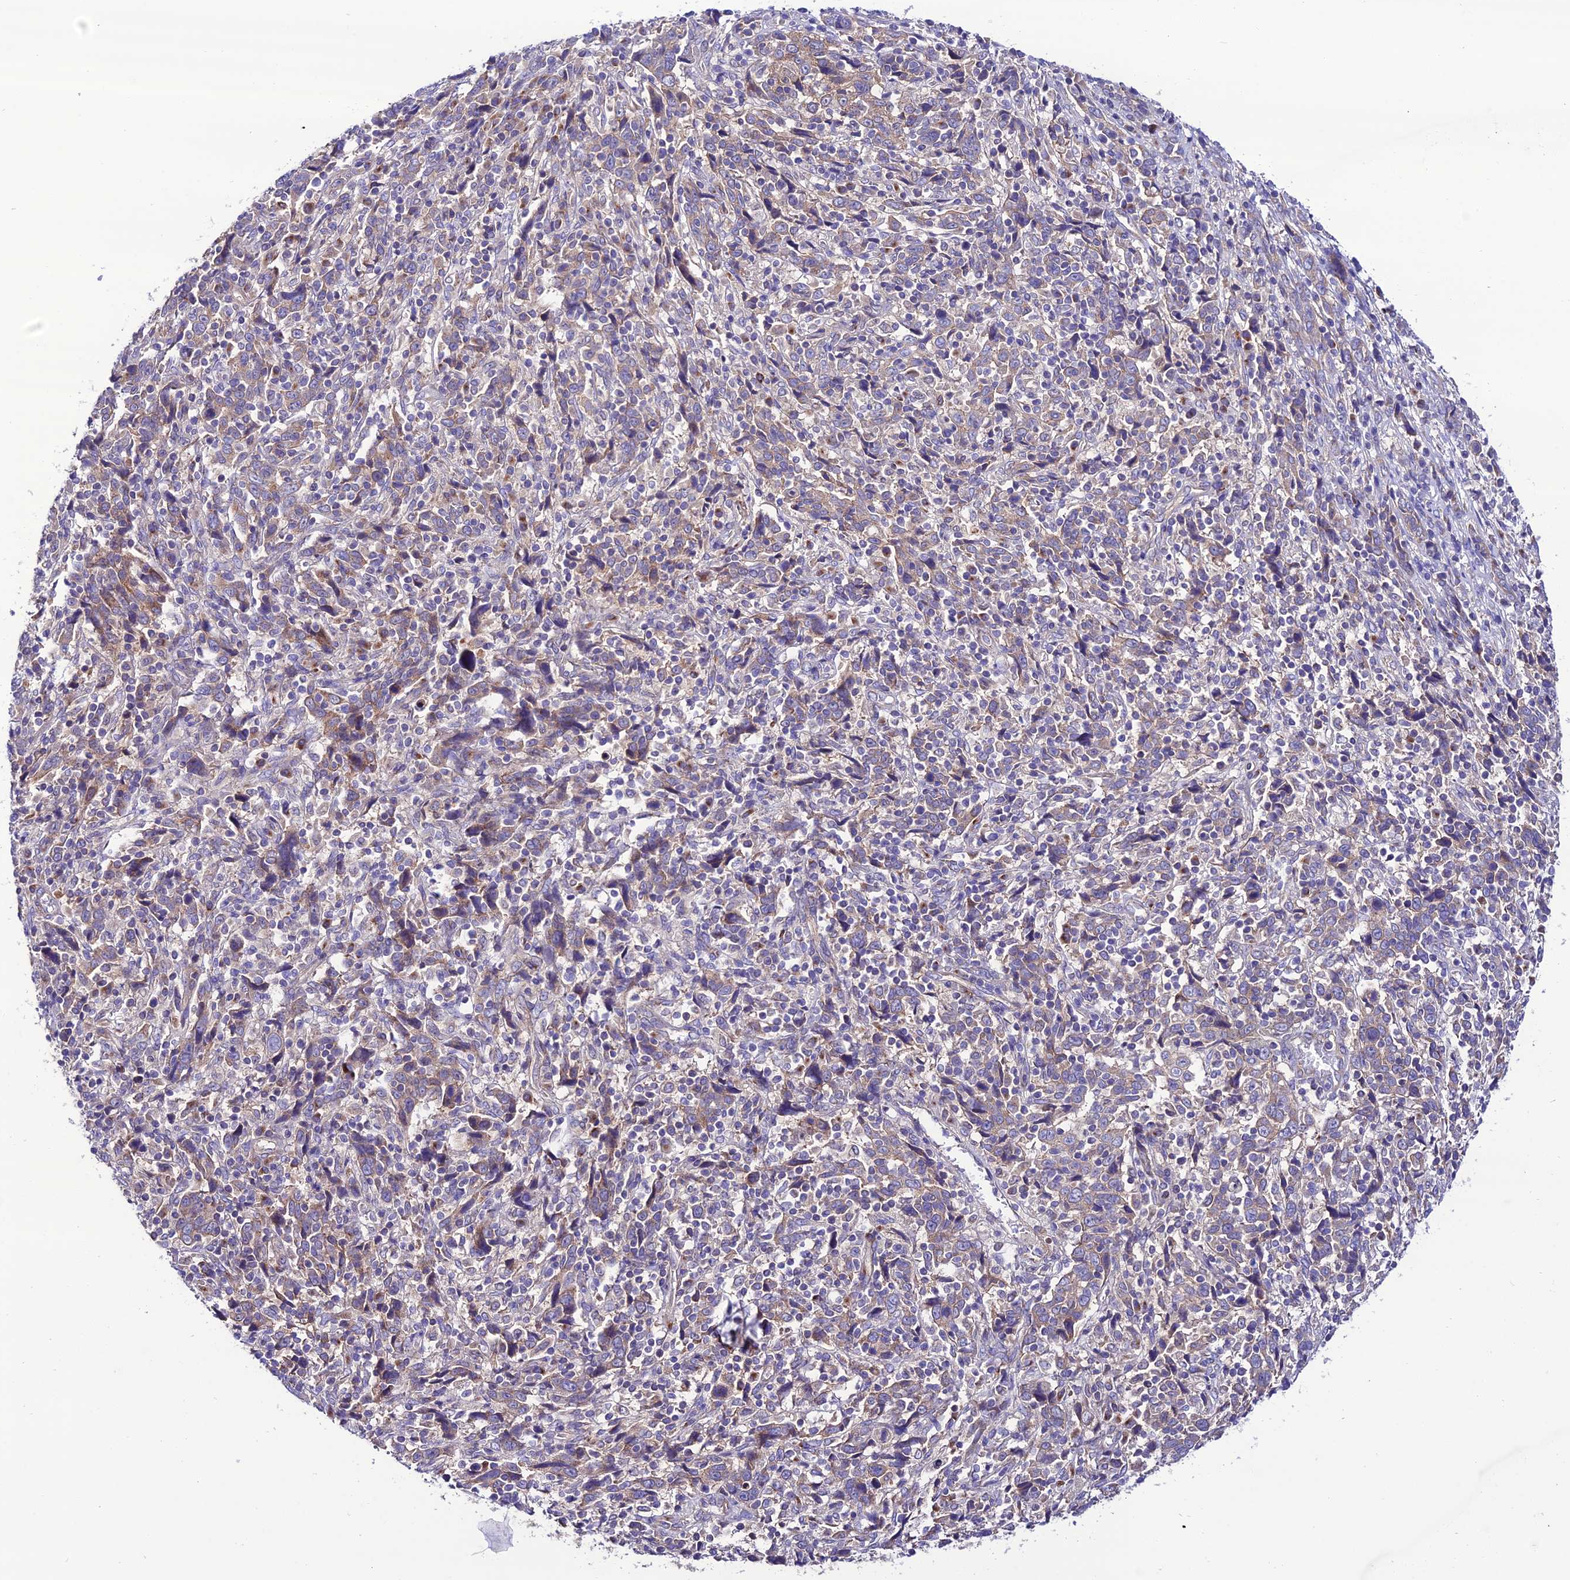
{"staining": {"intensity": "moderate", "quantity": "25%-75%", "location": "cytoplasmic/membranous"}, "tissue": "cervical cancer", "cell_type": "Tumor cells", "image_type": "cancer", "snomed": [{"axis": "morphology", "description": "Squamous cell carcinoma, NOS"}, {"axis": "topography", "description": "Cervix"}], "caption": "A brown stain highlights moderate cytoplasmic/membranous staining of a protein in human cervical squamous cell carcinoma tumor cells. Nuclei are stained in blue.", "gene": "LACTB2", "patient": {"sex": "female", "age": 46}}